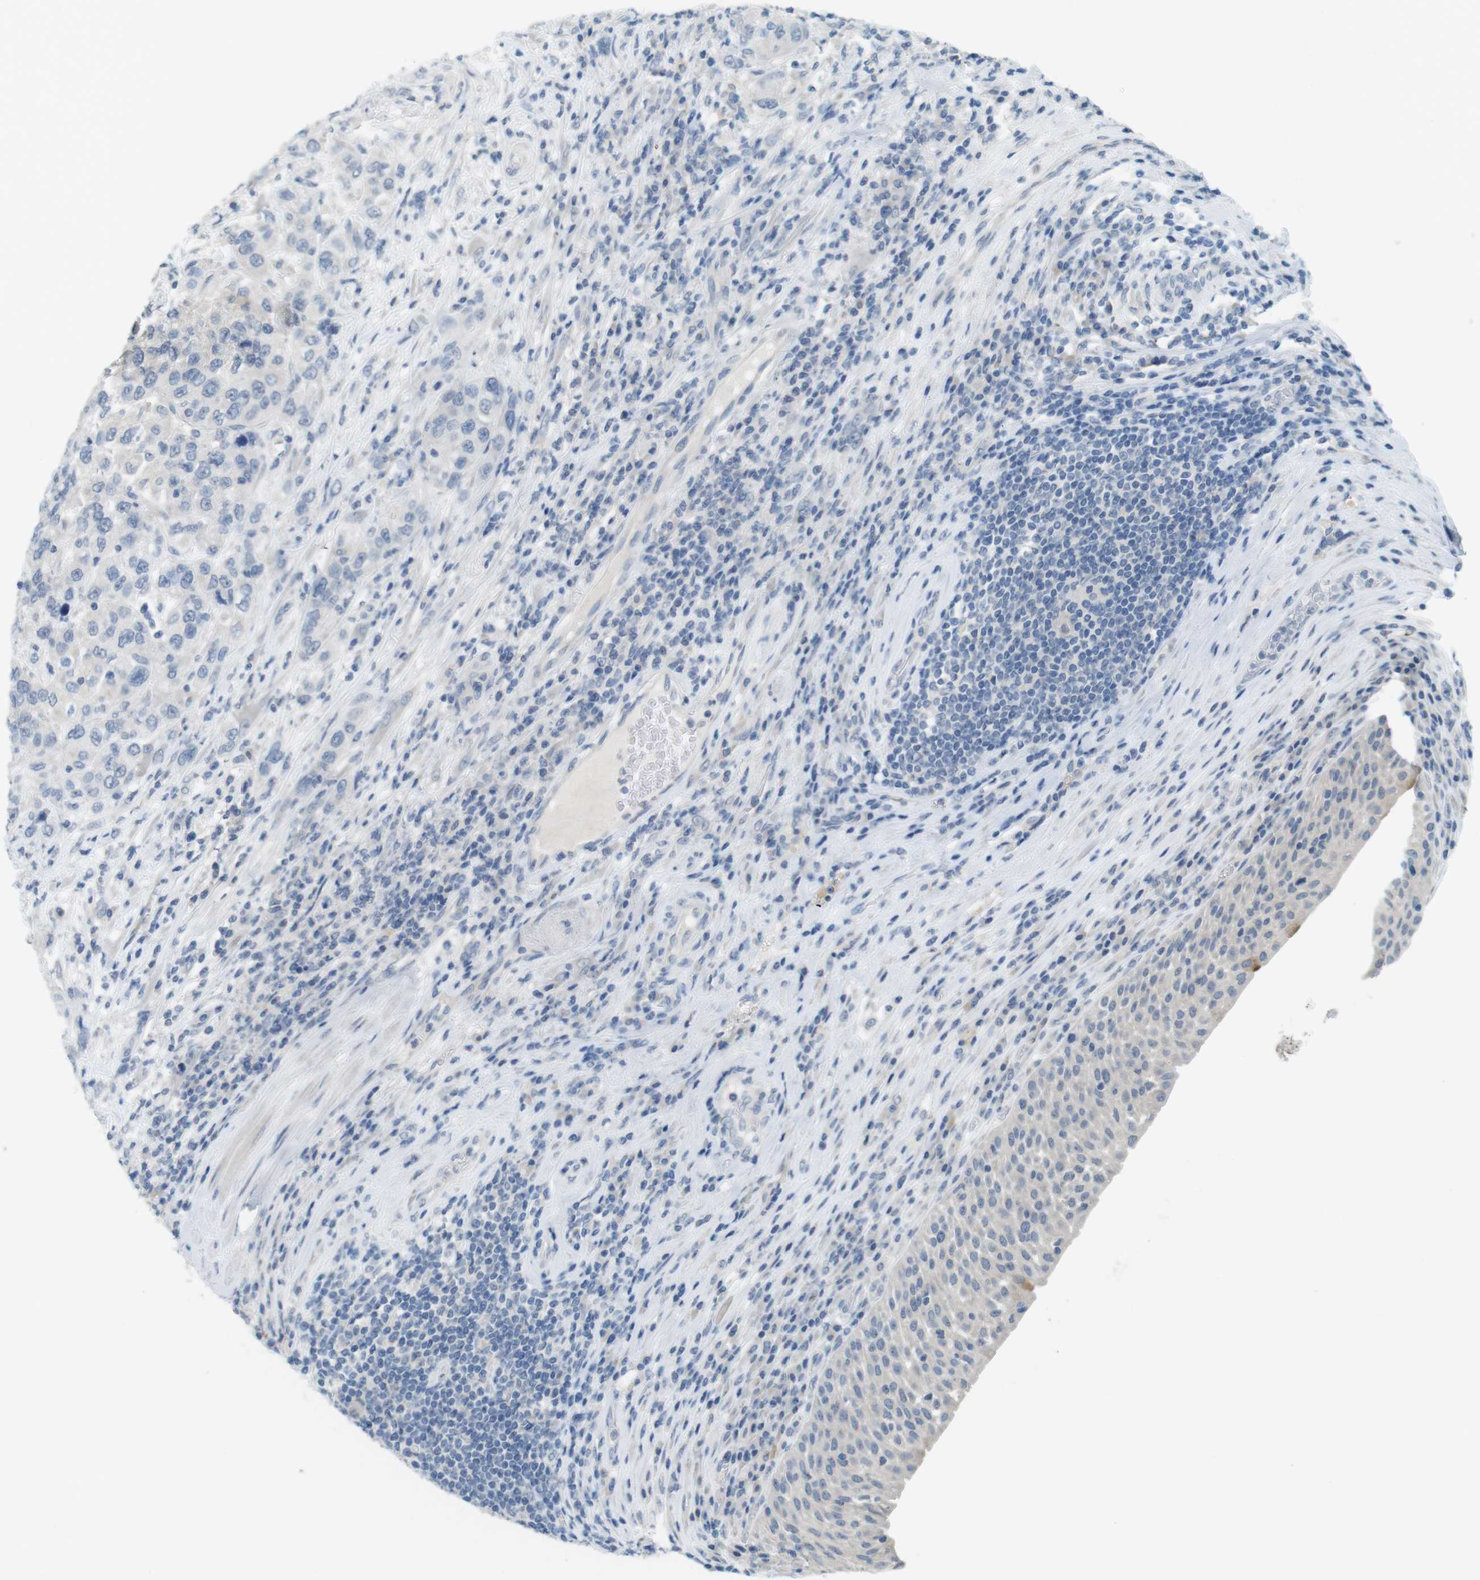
{"staining": {"intensity": "negative", "quantity": "none", "location": "none"}, "tissue": "urothelial cancer", "cell_type": "Tumor cells", "image_type": "cancer", "snomed": [{"axis": "morphology", "description": "Urothelial carcinoma, High grade"}, {"axis": "topography", "description": "Urinary bladder"}], "caption": "Urothelial carcinoma (high-grade) was stained to show a protein in brown. There is no significant positivity in tumor cells. (DAB (3,3'-diaminobenzidine) IHC with hematoxylin counter stain).", "gene": "MUC5B", "patient": {"sex": "female", "age": 80}}